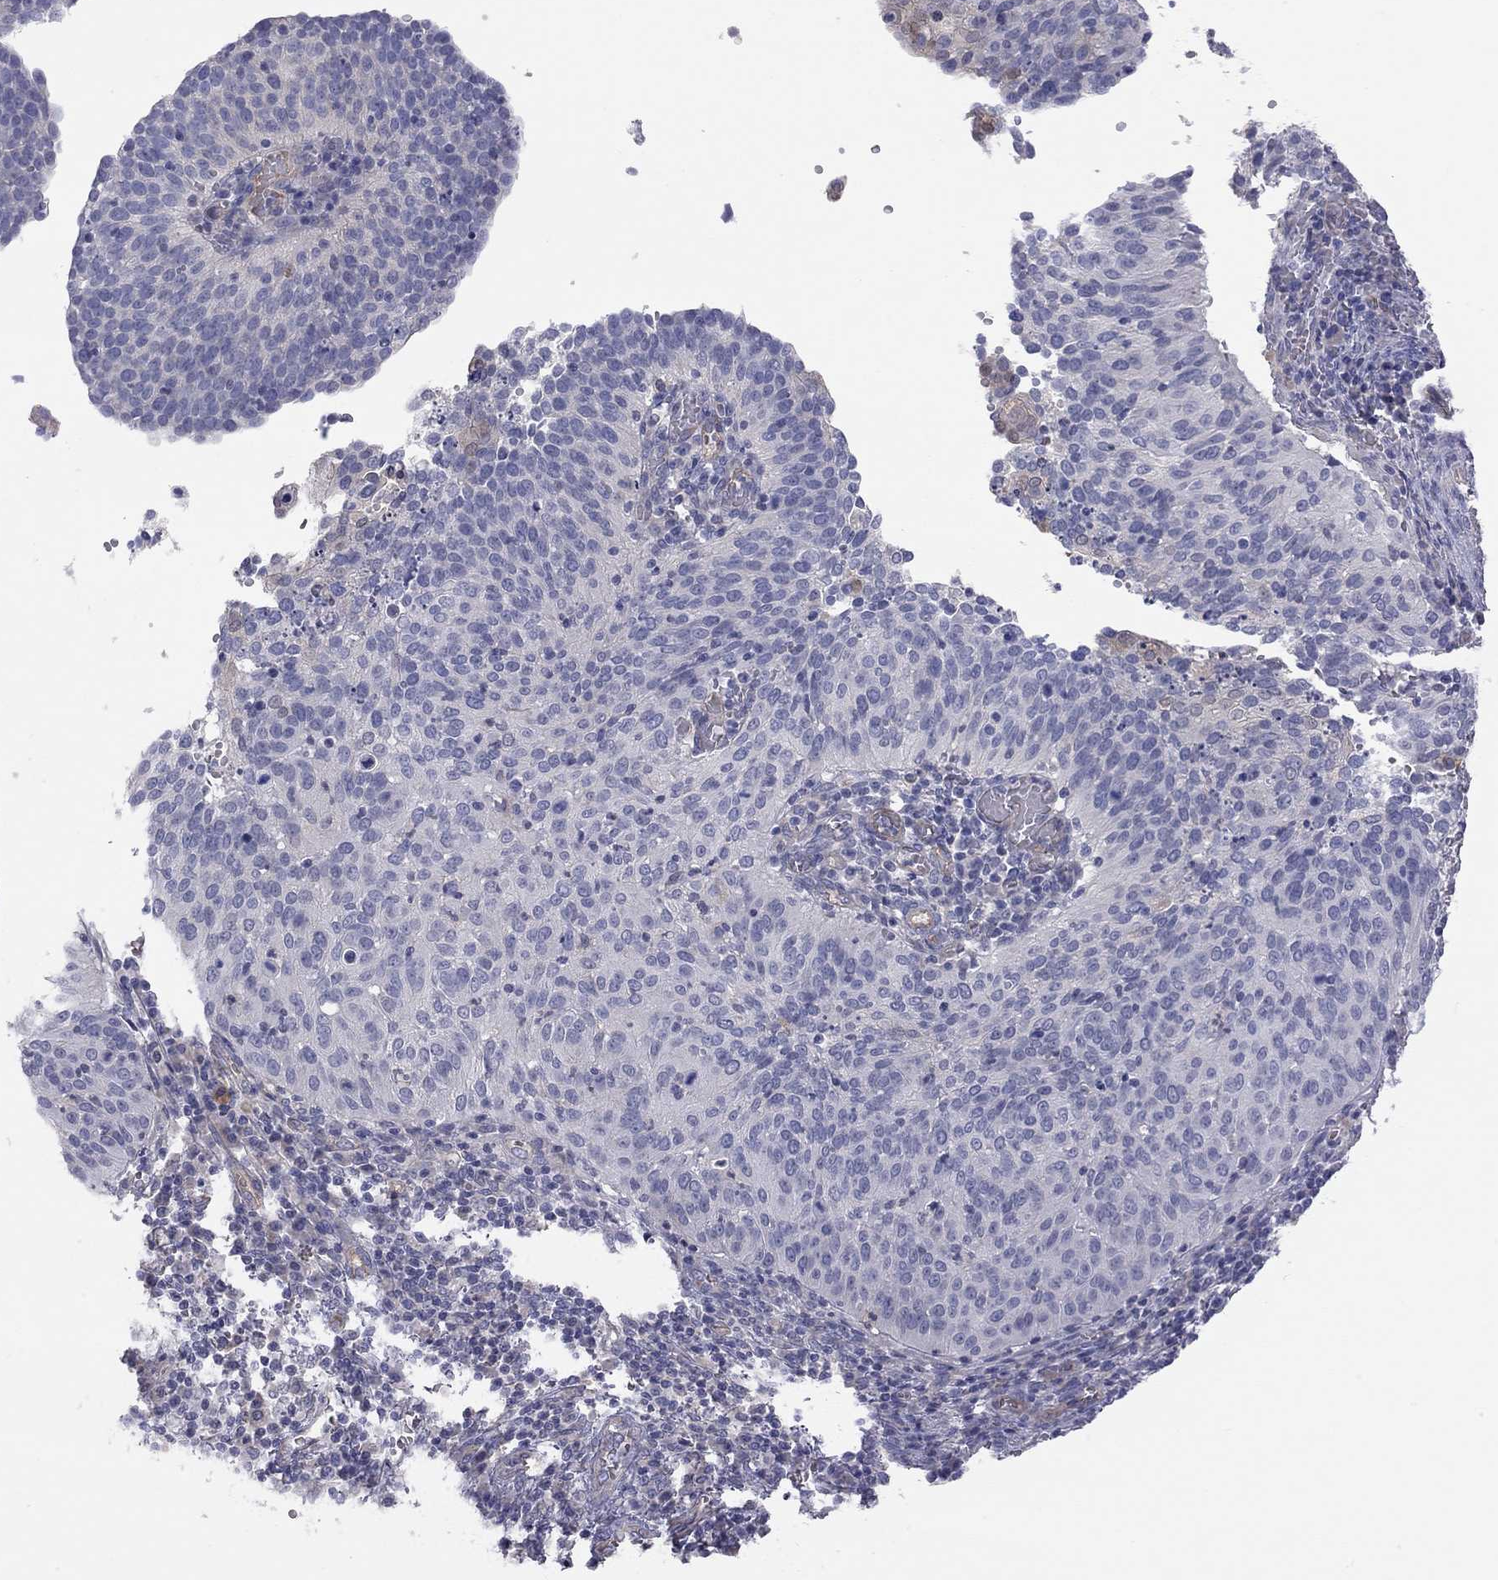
{"staining": {"intensity": "negative", "quantity": "none", "location": "none"}, "tissue": "cervical cancer", "cell_type": "Tumor cells", "image_type": "cancer", "snomed": [{"axis": "morphology", "description": "Squamous cell carcinoma, NOS"}, {"axis": "topography", "description": "Cervix"}], "caption": "The histopathology image exhibits no staining of tumor cells in cervical cancer.", "gene": "GPRC5B", "patient": {"sex": "female", "age": 39}}